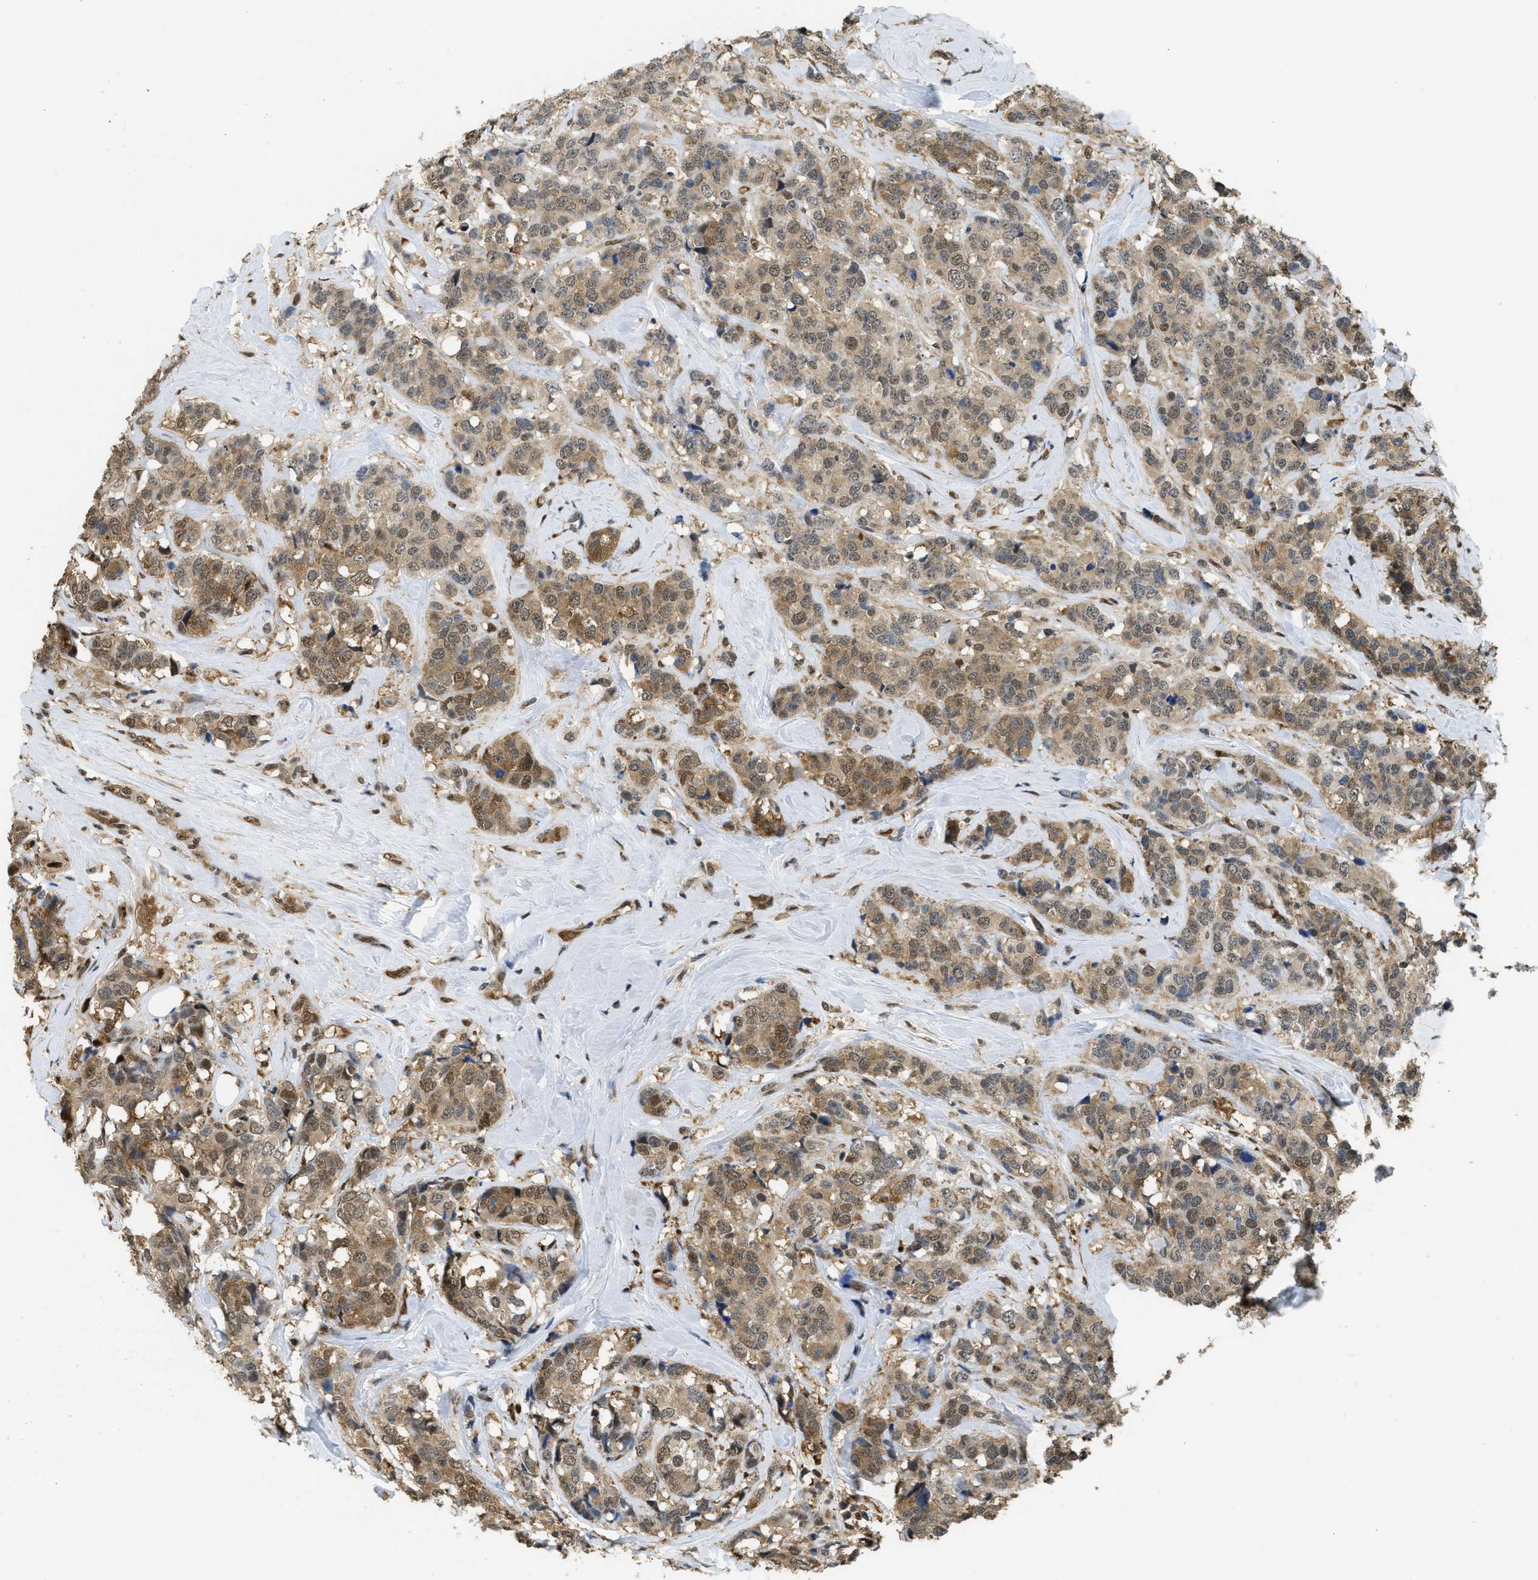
{"staining": {"intensity": "moderate", "quantity": "25%-75%", "location": "nuclear"}, "tissue": "breast cancer", "cell_type": "Tumor cells", "image_type": "cancer", "snomed": [{"axis": "morphology", "description": "Lobular carcinoma"}, {"axis": "topography", "description": "Breast"}], "caption": "This is an image of IHC staining of breast cancer (lobular carcinoma), which shows moderate staining in the nuclear of tumor cells.", "gene": "PSMC5", "patient": {"sex": "female", "age": 59}}